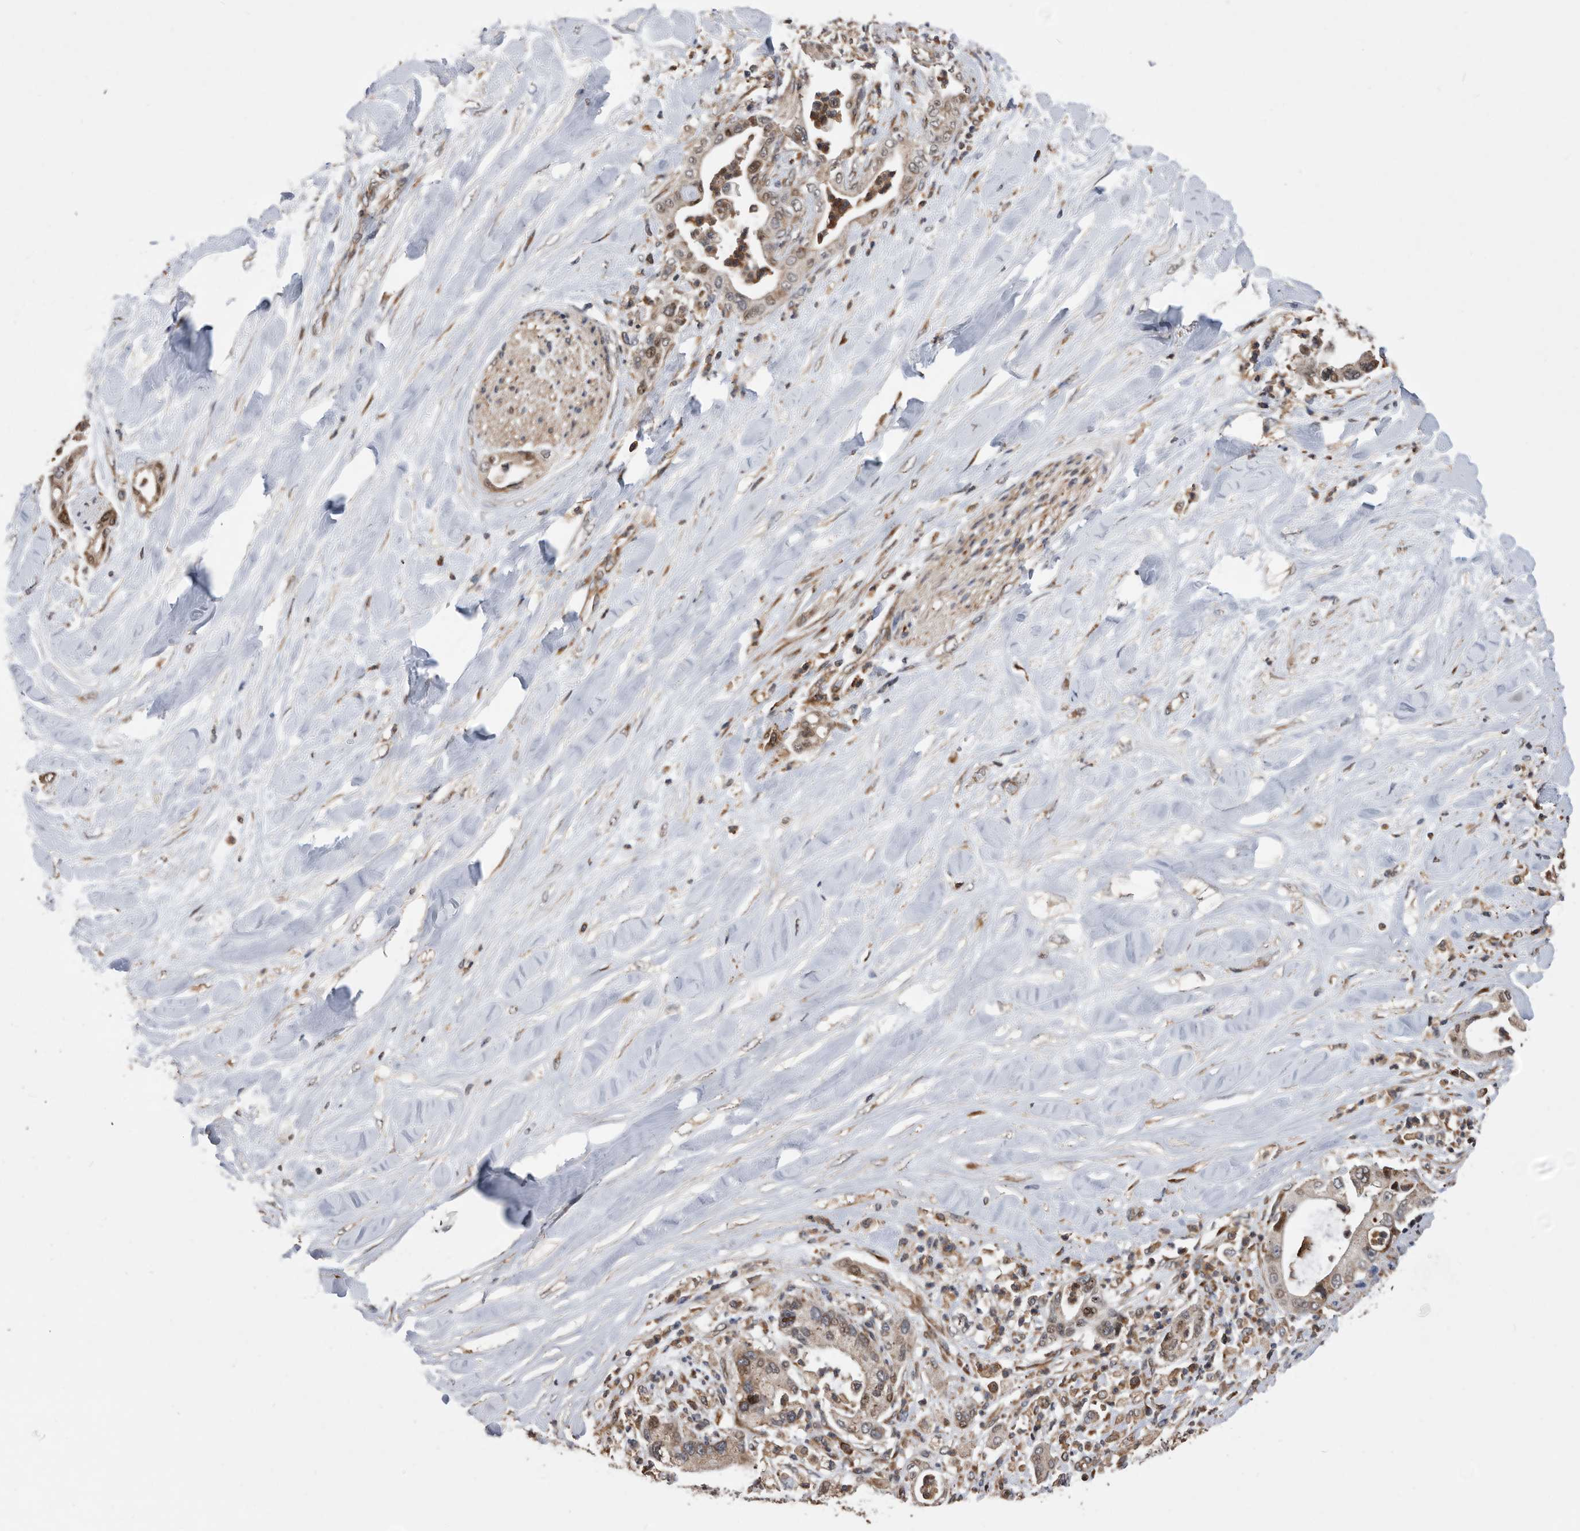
{"staining": {"intensity": "strong", "quantity": "25%-75%", "location": "cytoplasmic/membranous"}, "tissue": "liver cancer", "cell_type": "Tumor cells", "image_type": "cancer", "snomed": [{"axis": "morphology", "description": "Cholangiocarcinoma"}, {"axis": "topography", "description": "Liver"}], "caption": "Brown immunohistochemical staining in liver cancer displays strong cytoplasmic/membranous expression in approximately 25%-75% of tumor cells.", "gene": "SERINC2", "patient": {"sex": "female", "age": 54}}